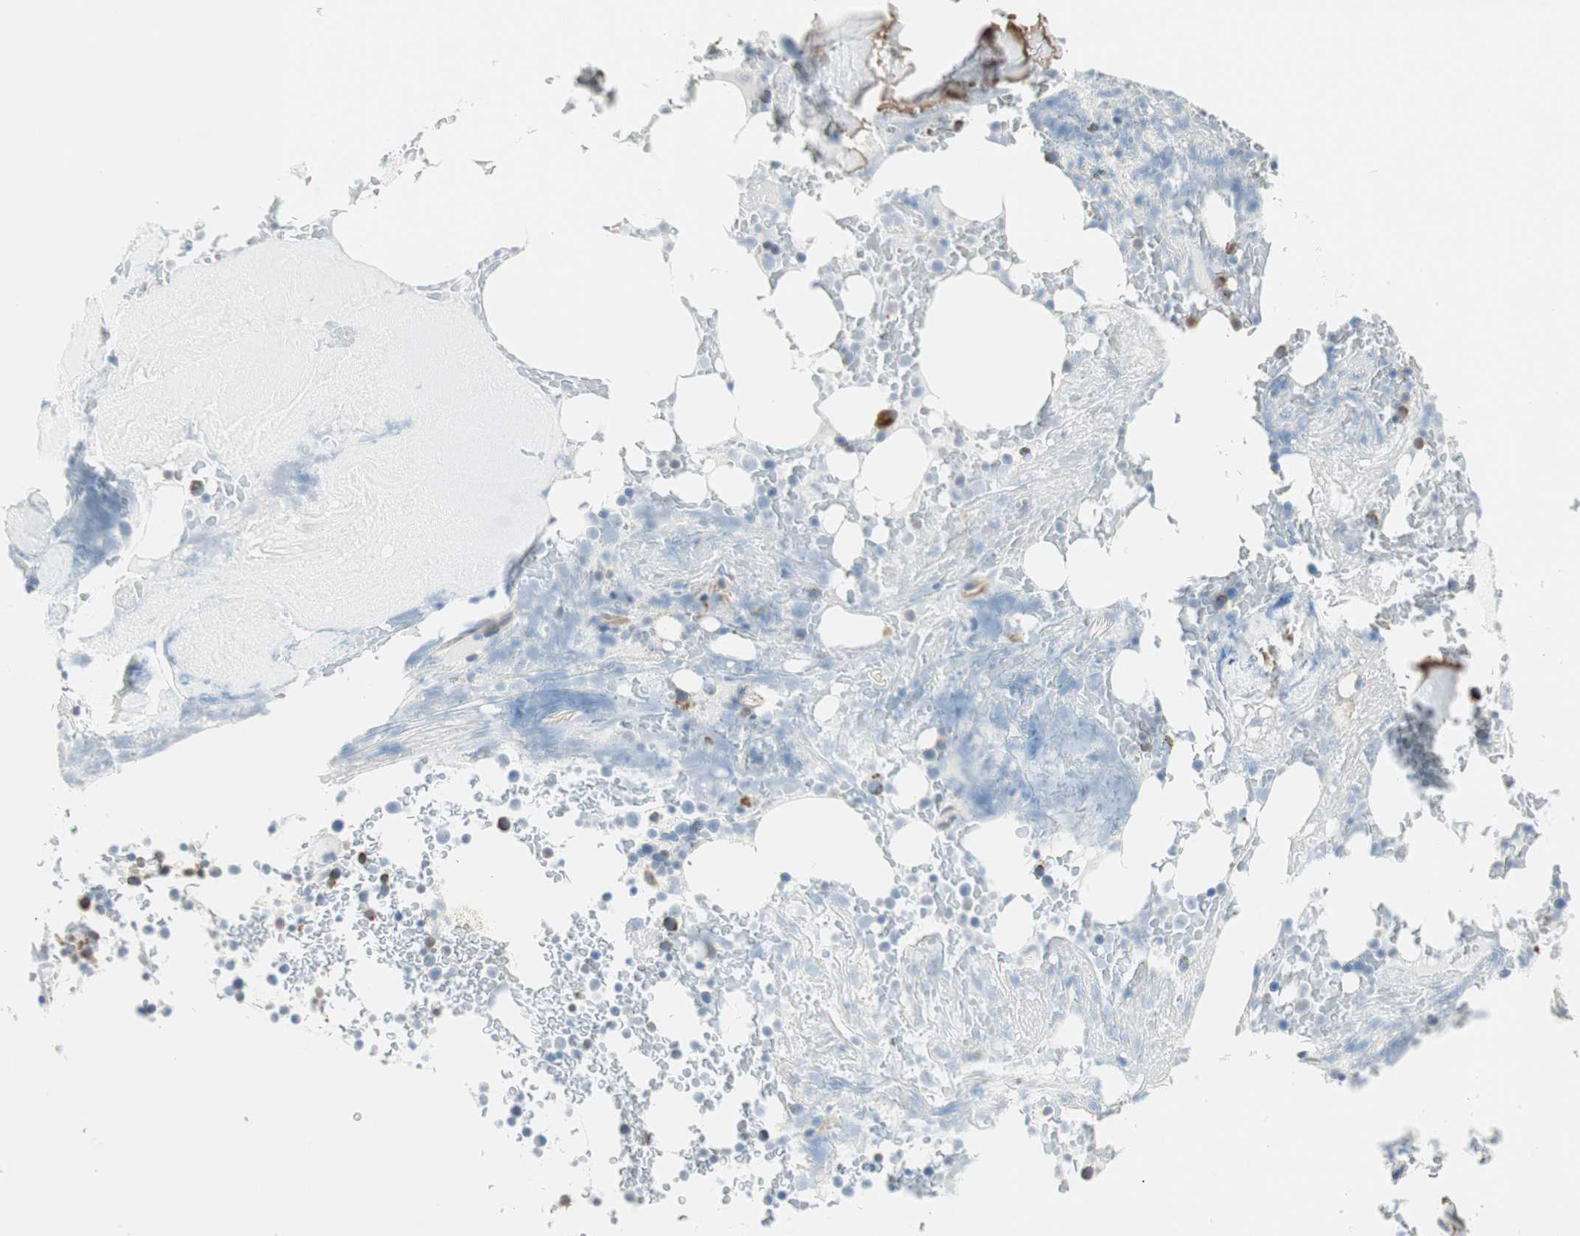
{"staining": {"intensity": "moderate", "quantity": "<25%", "location": "cytoplasmic/membranous"}, "tissue": "bone marrow", "cell_type": "Hematopoietic cells", "image_type": "normal", "snomed": [{"axis": "morphology", "description": "Normal tissue, NOS"}, {"axis": "topography", "description": "Bone marrow"}], "caption": "High-power microscopy captured an IHC histopathology image of benign bone marrow, revealing moderate cytoplasmic/membranous staining in about <25% of hematopoietic cells.", "gene": "CDK3", "patient": {"sex": "female", "age": 66}}